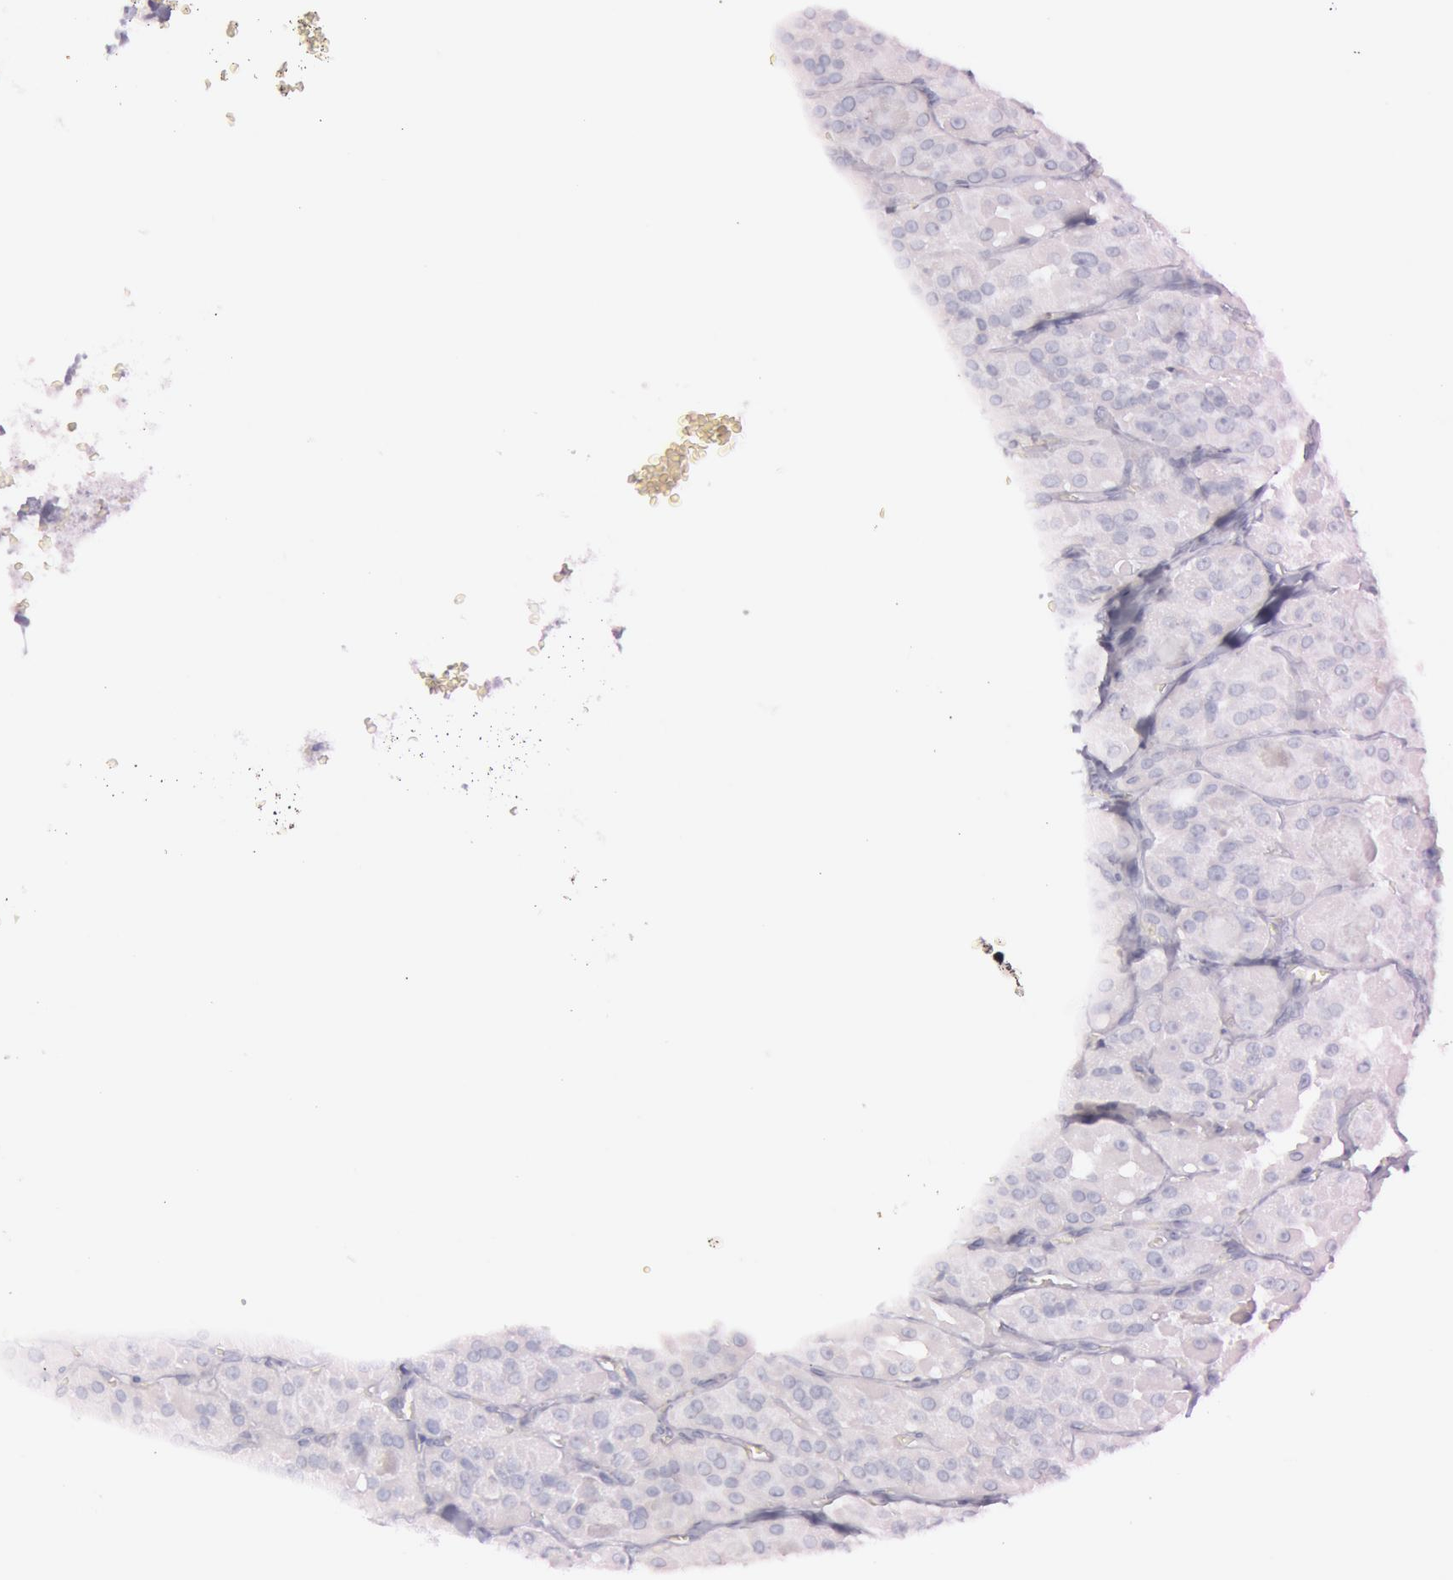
{"staining": {"intensity": "negative", "quantity": "none", "location": "none"}, "tissue": "thyroid cancer", "cell_type": "Tumor cells", "image_type": "cancer", "snomed": [{"axis": "morphology", "description": "Carcinoma, NOS"}, {"axis": "topography", "description": "Thyroid gland"}], "caption": "Micrograph shows no significant protein positivity in tumor cells of thyroid cancer.", "gene": "S100A7", "patient": {"sex": "male", "age": 76}}